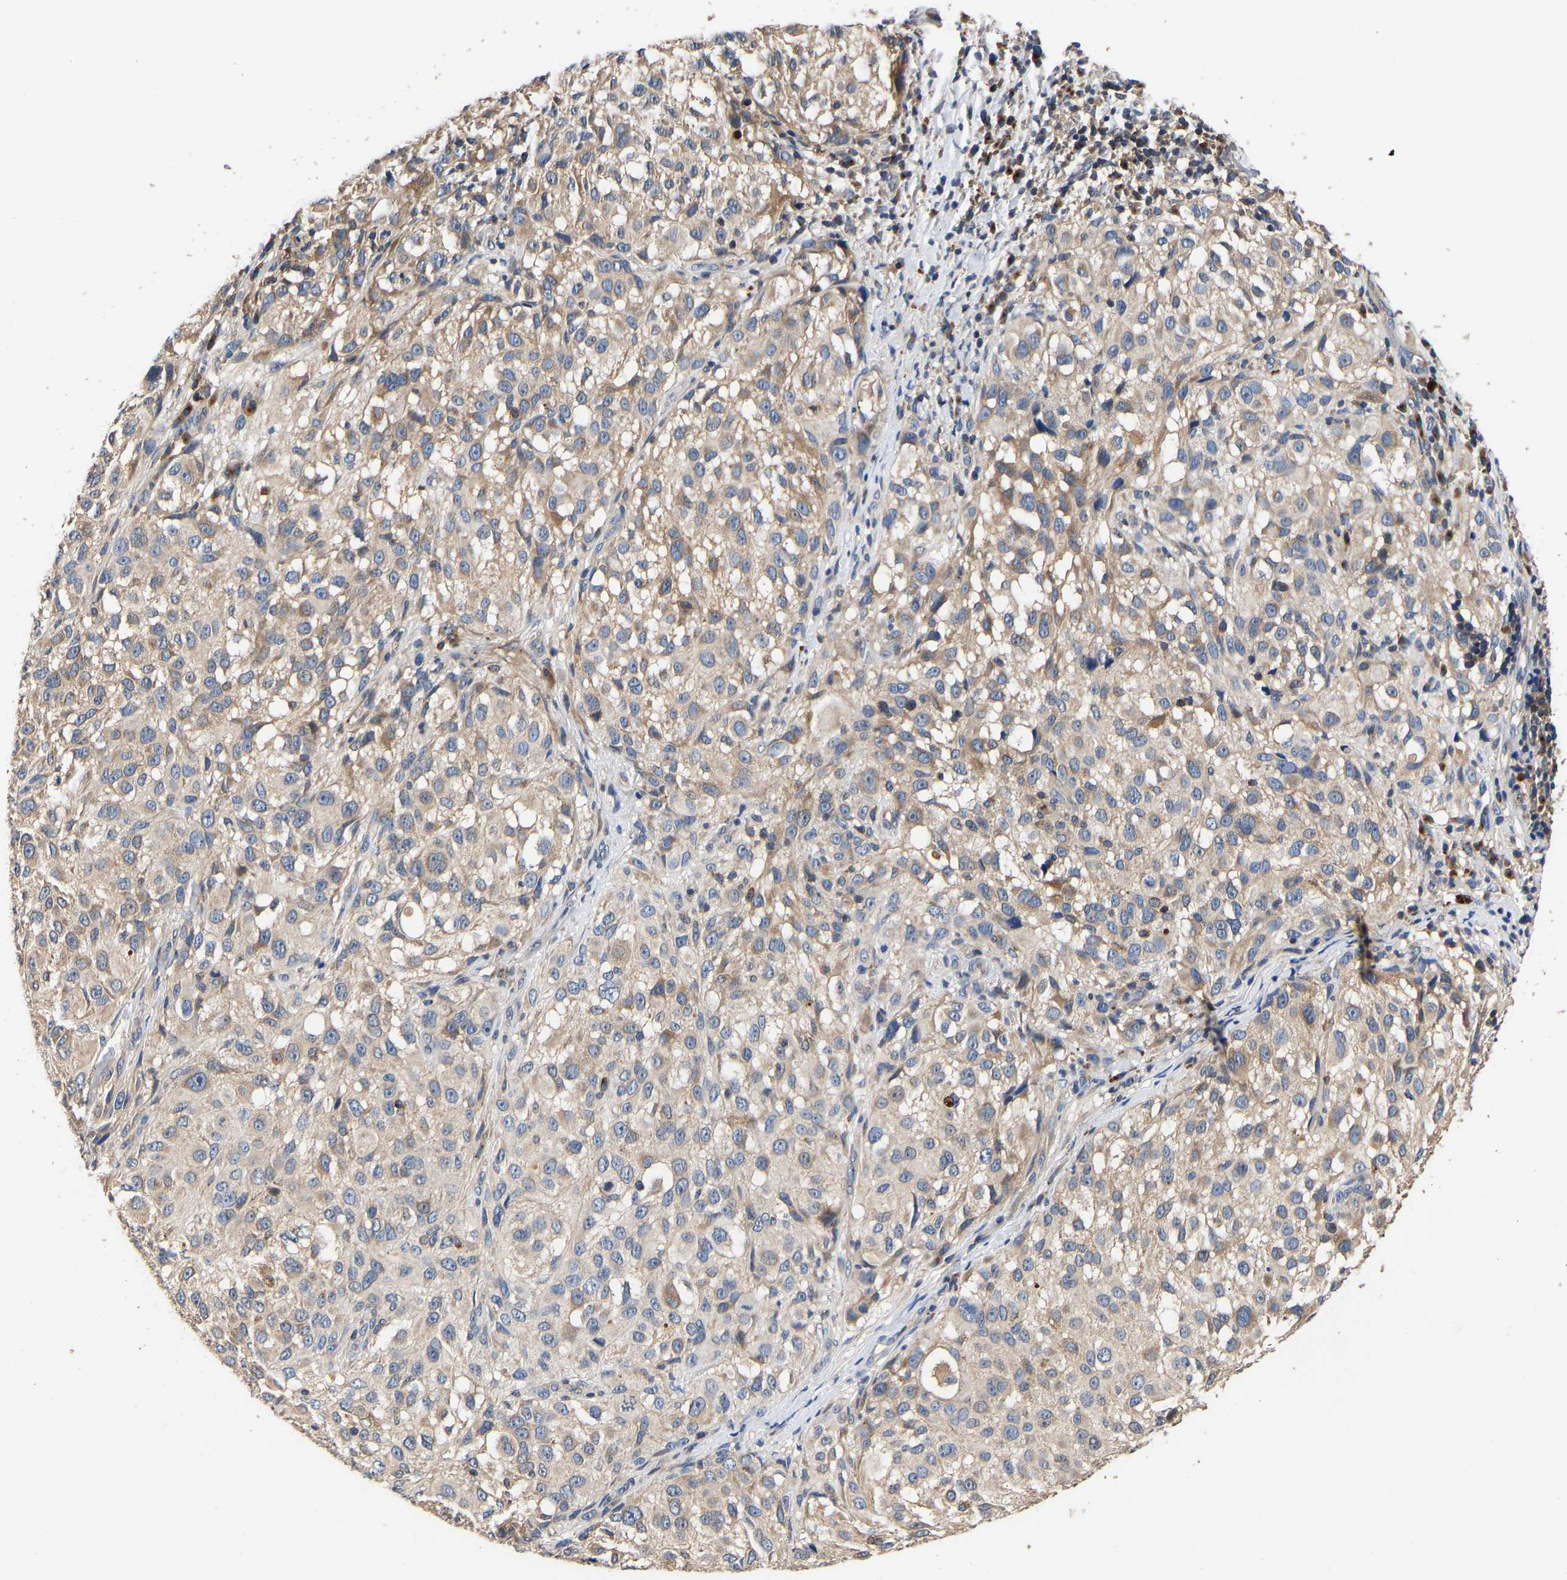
{"staining": {"intensity": "weak", "quantity": ">75%", "location": "cytoplasmic/membranous"}, "tissue": "melanoma", "cell_type": "Tumor cells", "image_type": "cancer", "snomed": [{"axis": "morphology", "description": "Necrosis, NOS"}, {"axis": "morphology", "description": "Malignant melanoma, NOS"}, {"axis": "topography", "description": "Skin"}], "caption": "DAB (3,3'-diaminobenzidine) immunohistochemical staining of melanoma exhibits weak cytoplasmic/membranous protein staining in about >75% of tumor cells. (DAB IHC, brown staining for protein, blue staining for nuclei).", "gene": "LRBA", "patient": {"sex": "female", "age": 87}}